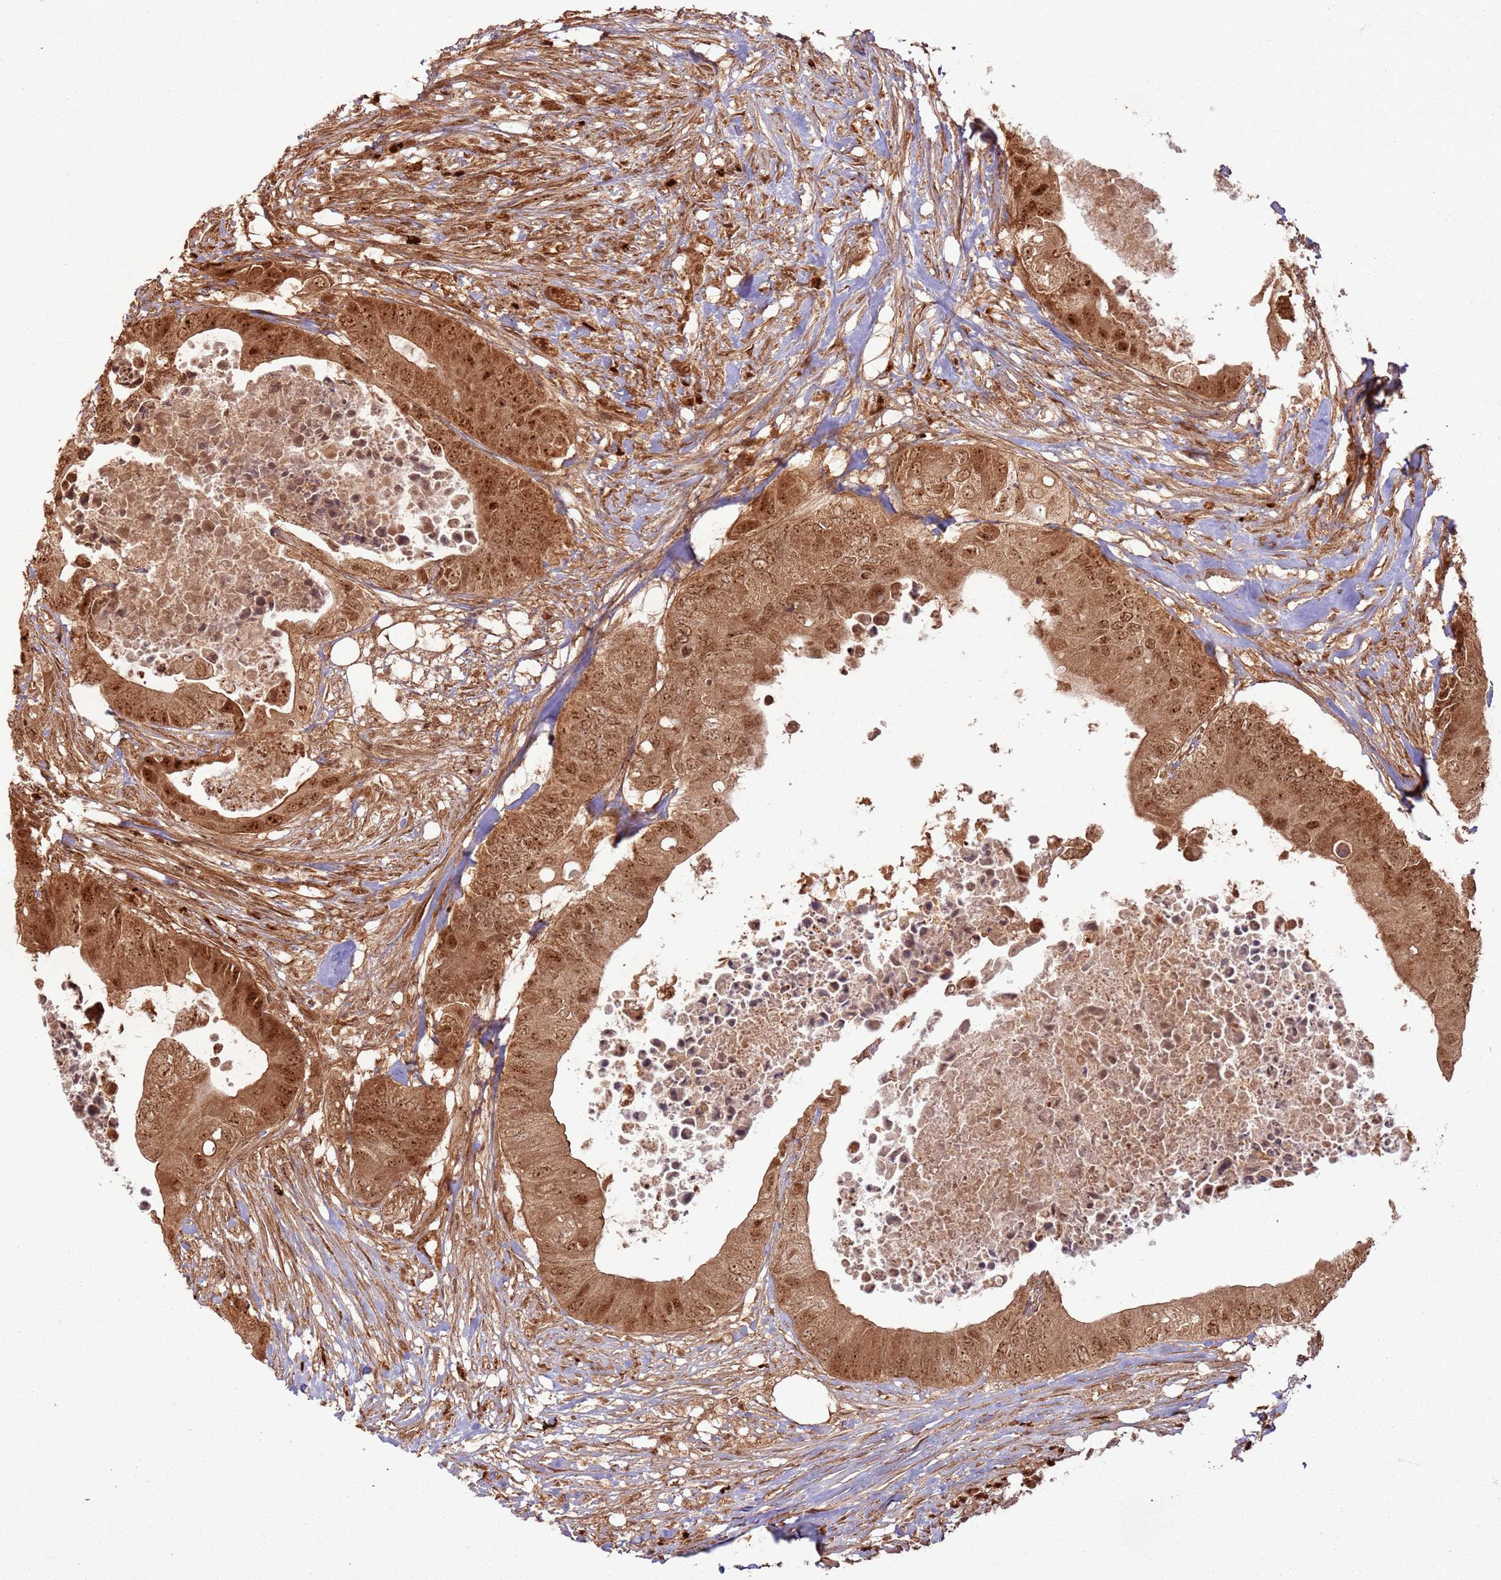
{"staining": {"intensity": "strong", "quantity": ">75%", "location": "cytoplasmic/membranous,nuclear"}, "tissue": "colorectal cancer", "cell_type": "Tumor cells", "image_type": "cancer", "snomed": [{"axis": "morphology", "description": "Adenocarcinoma, NOS"}, {"axis": "topography", "description": "Colon"}], "caption": "A micrograph showing strong cytoplasmic/membranous and nuclear positivity in about >75% of tumor cells in adenocarcinoma (colorectal), as visualized by brown immunohistochemical staining.", "gene": "TBC1D13", "patient": {"sex": "male", "age": 71}}